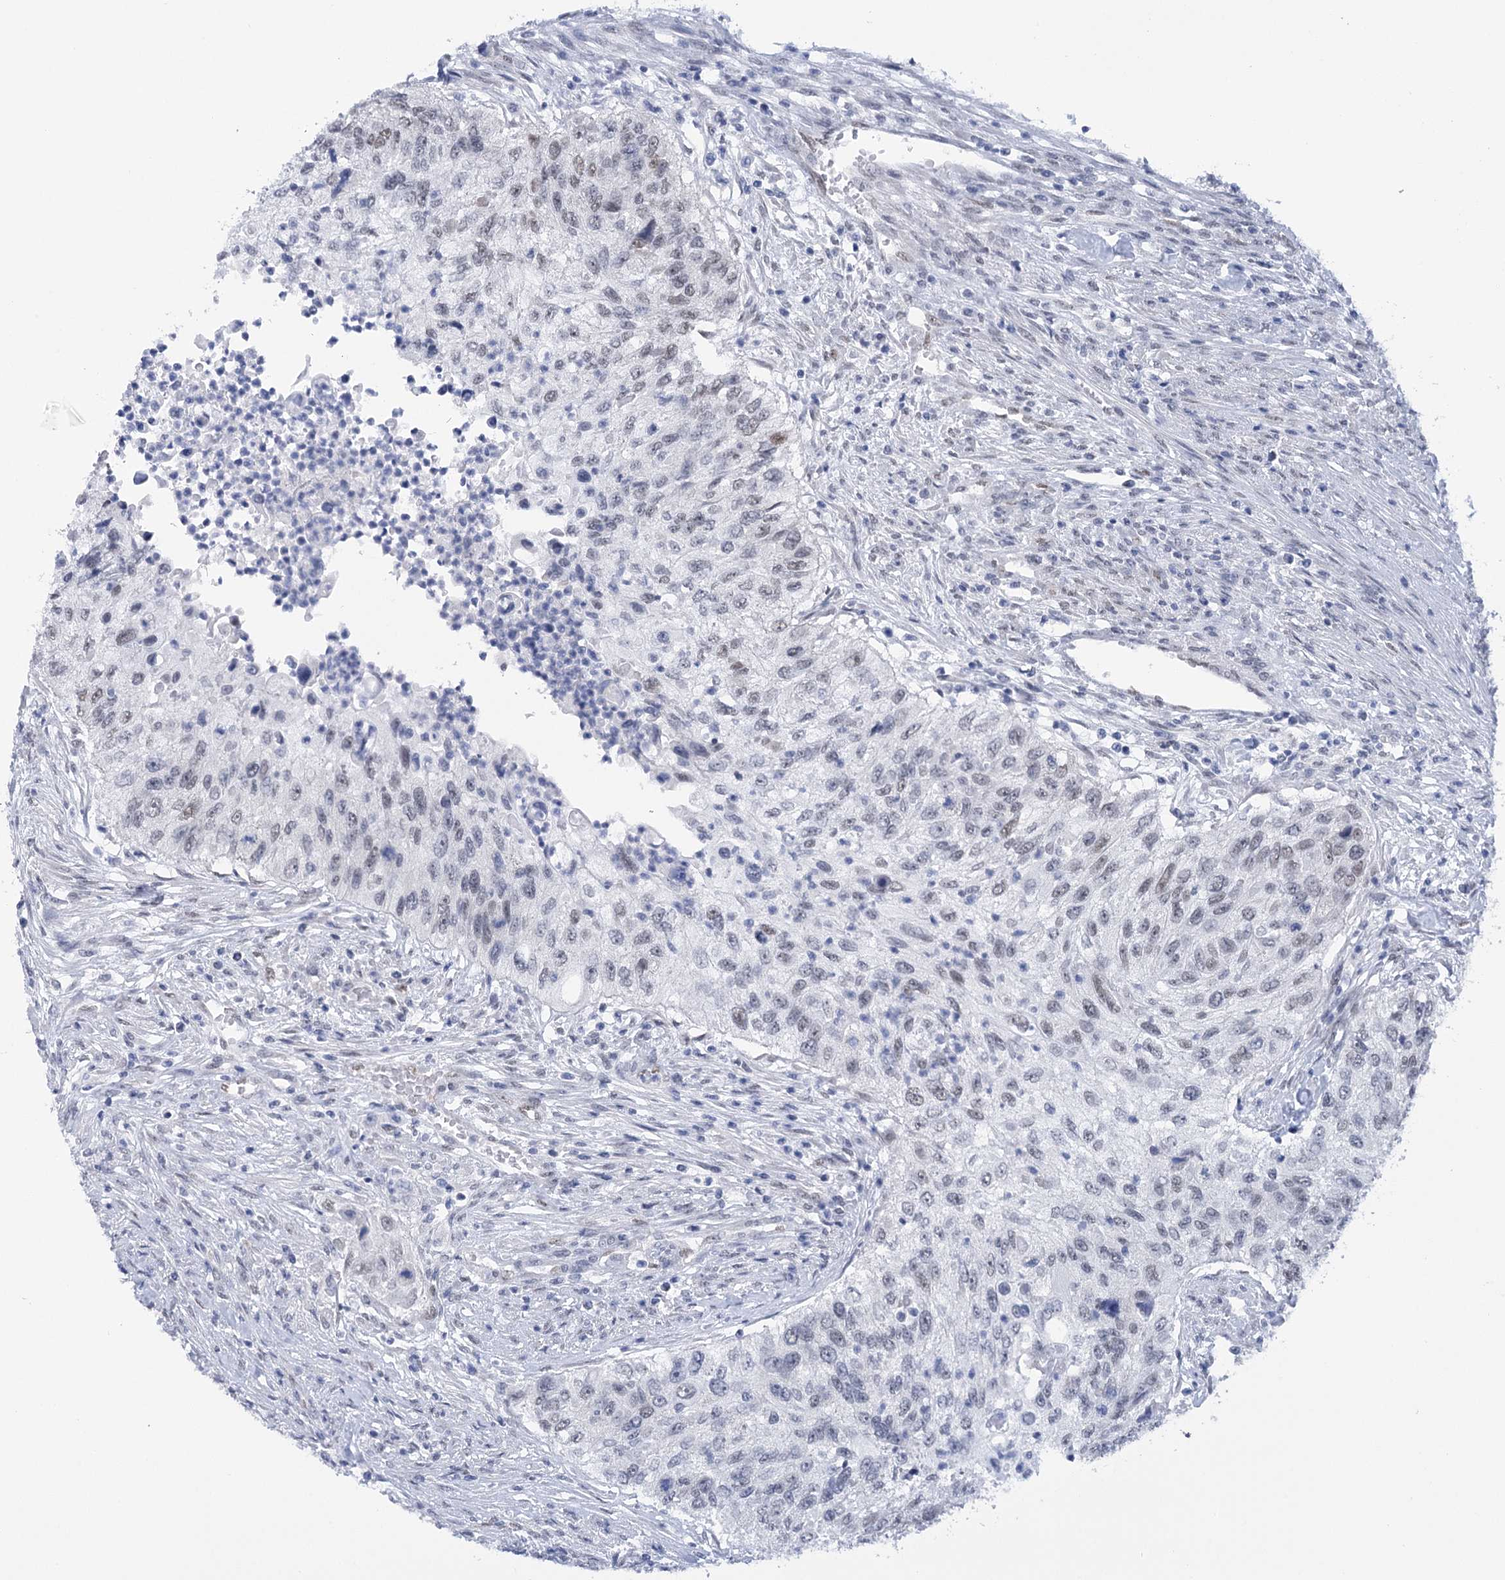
{"staining": {"intensity": "negative", "quantity": "none", "location": "none"}, "tissue": "urothelial cancer", "cell_type": "Tumor cells", "image_type": "cancer", "snomed": [{"axis": "morphology", "description": "Urothelial carcinoma, High grade"}, {"axis": "topography", "description": "Urinary bladder"}], "caption": "Human urothelial cancer stained for a protein using immunohistochemistry (IHC) displays no expression in tumor cells.", "gene": "HNRNPA0", "patient": {"sex": "female", "age": 60}}